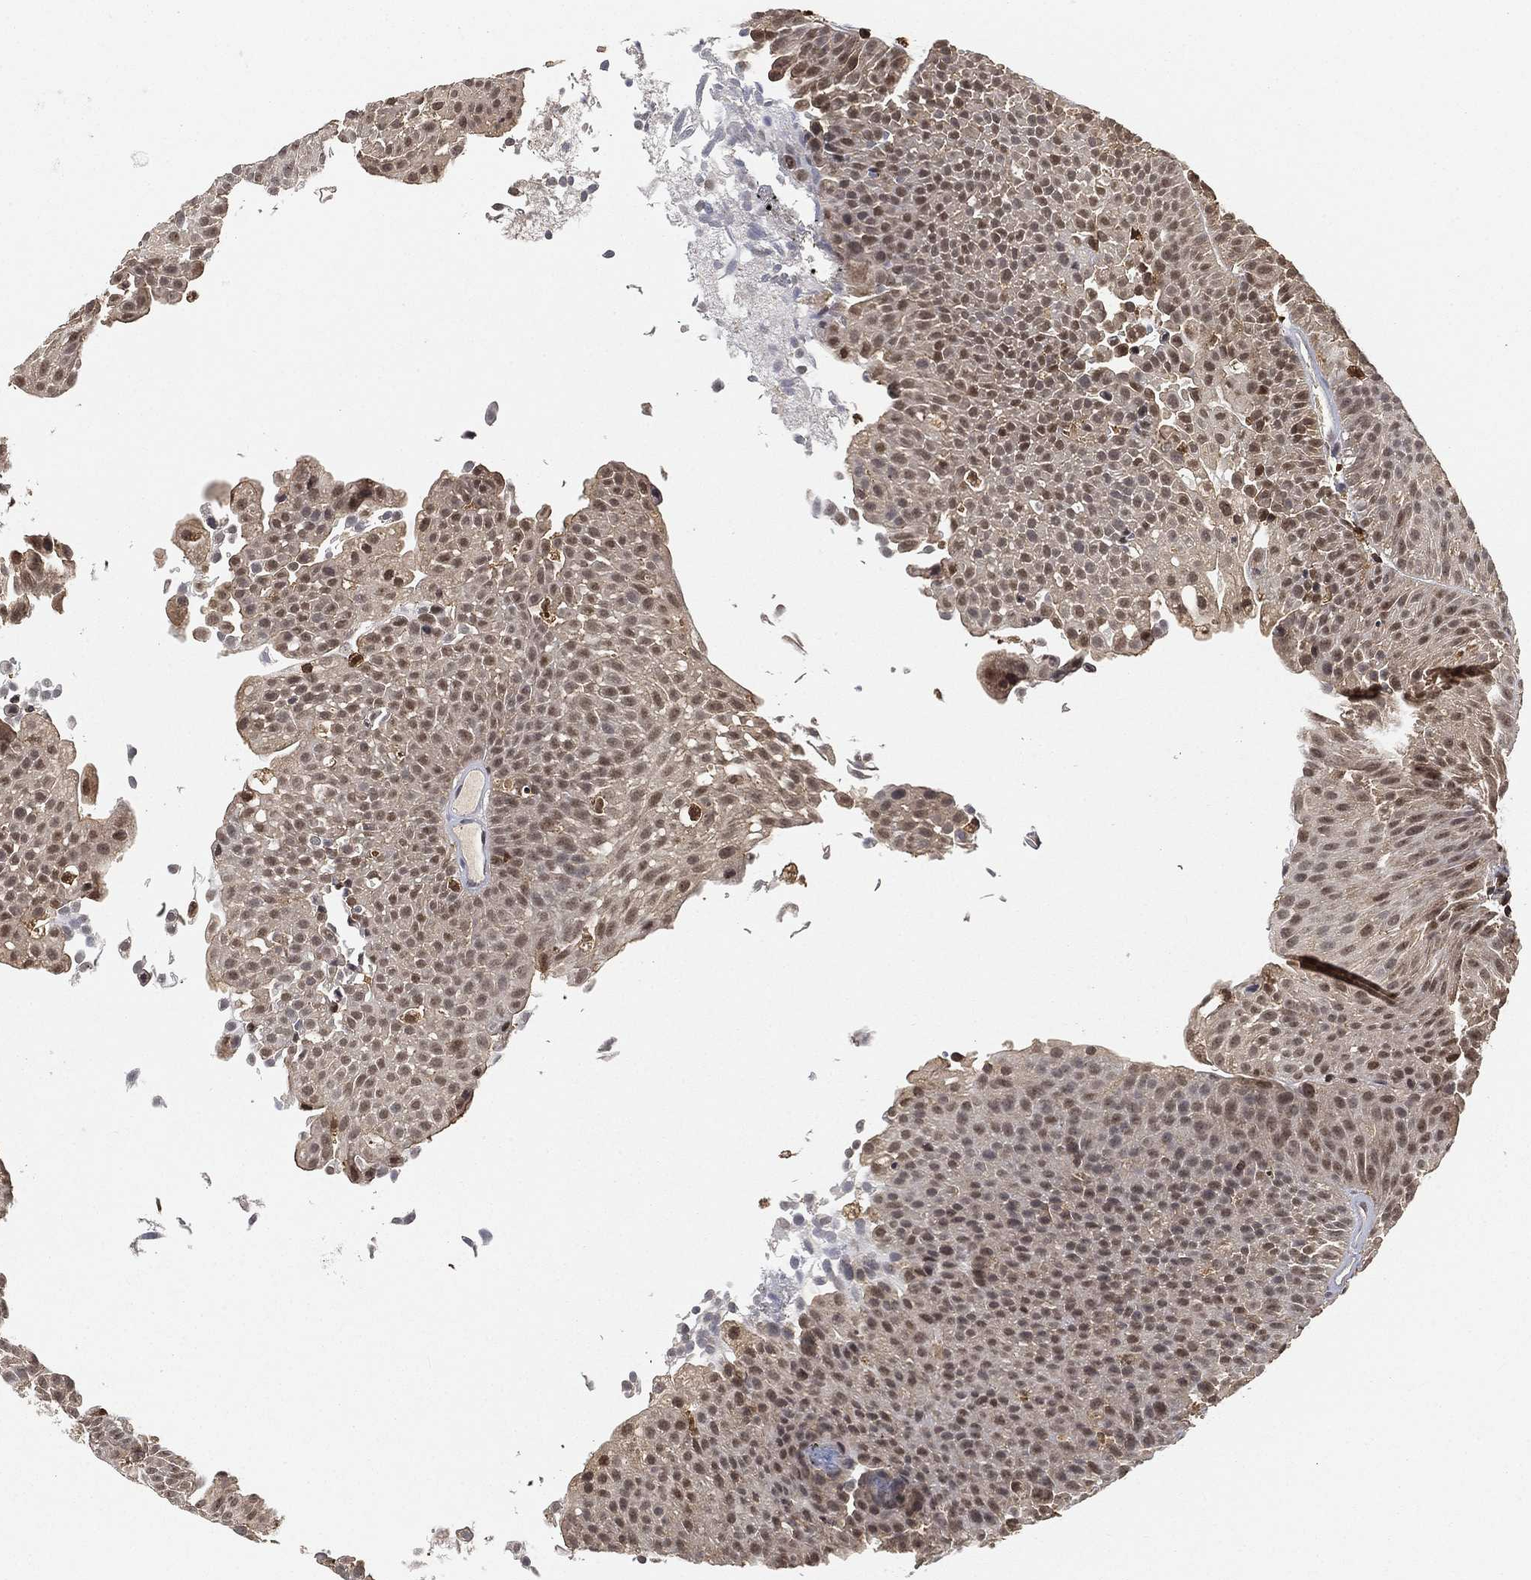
{"staining": {"intensity": "negative", "quantity": "none", "location": "none"}, "tissue": "urothelial cancer", "cell_type": "Tumor cells", "image_type": "cancer", "snomed": [{"axis": "morphology", "description": "Urothelial carcinoma, Low grade"}, {"axis": "topography", "description": "Urinary bladder"}], "caption": "High power microscopy histopathology image of an IHC image of urothelial cancer, revealing no significant expression in tumor cells. (Stains: DAB IHC with hematoxylin counter stain, Microscopy: brightfield microscopy at high magnification).", "gene": "CRYL1", "patient": {"sex": "male", "age": 65}}